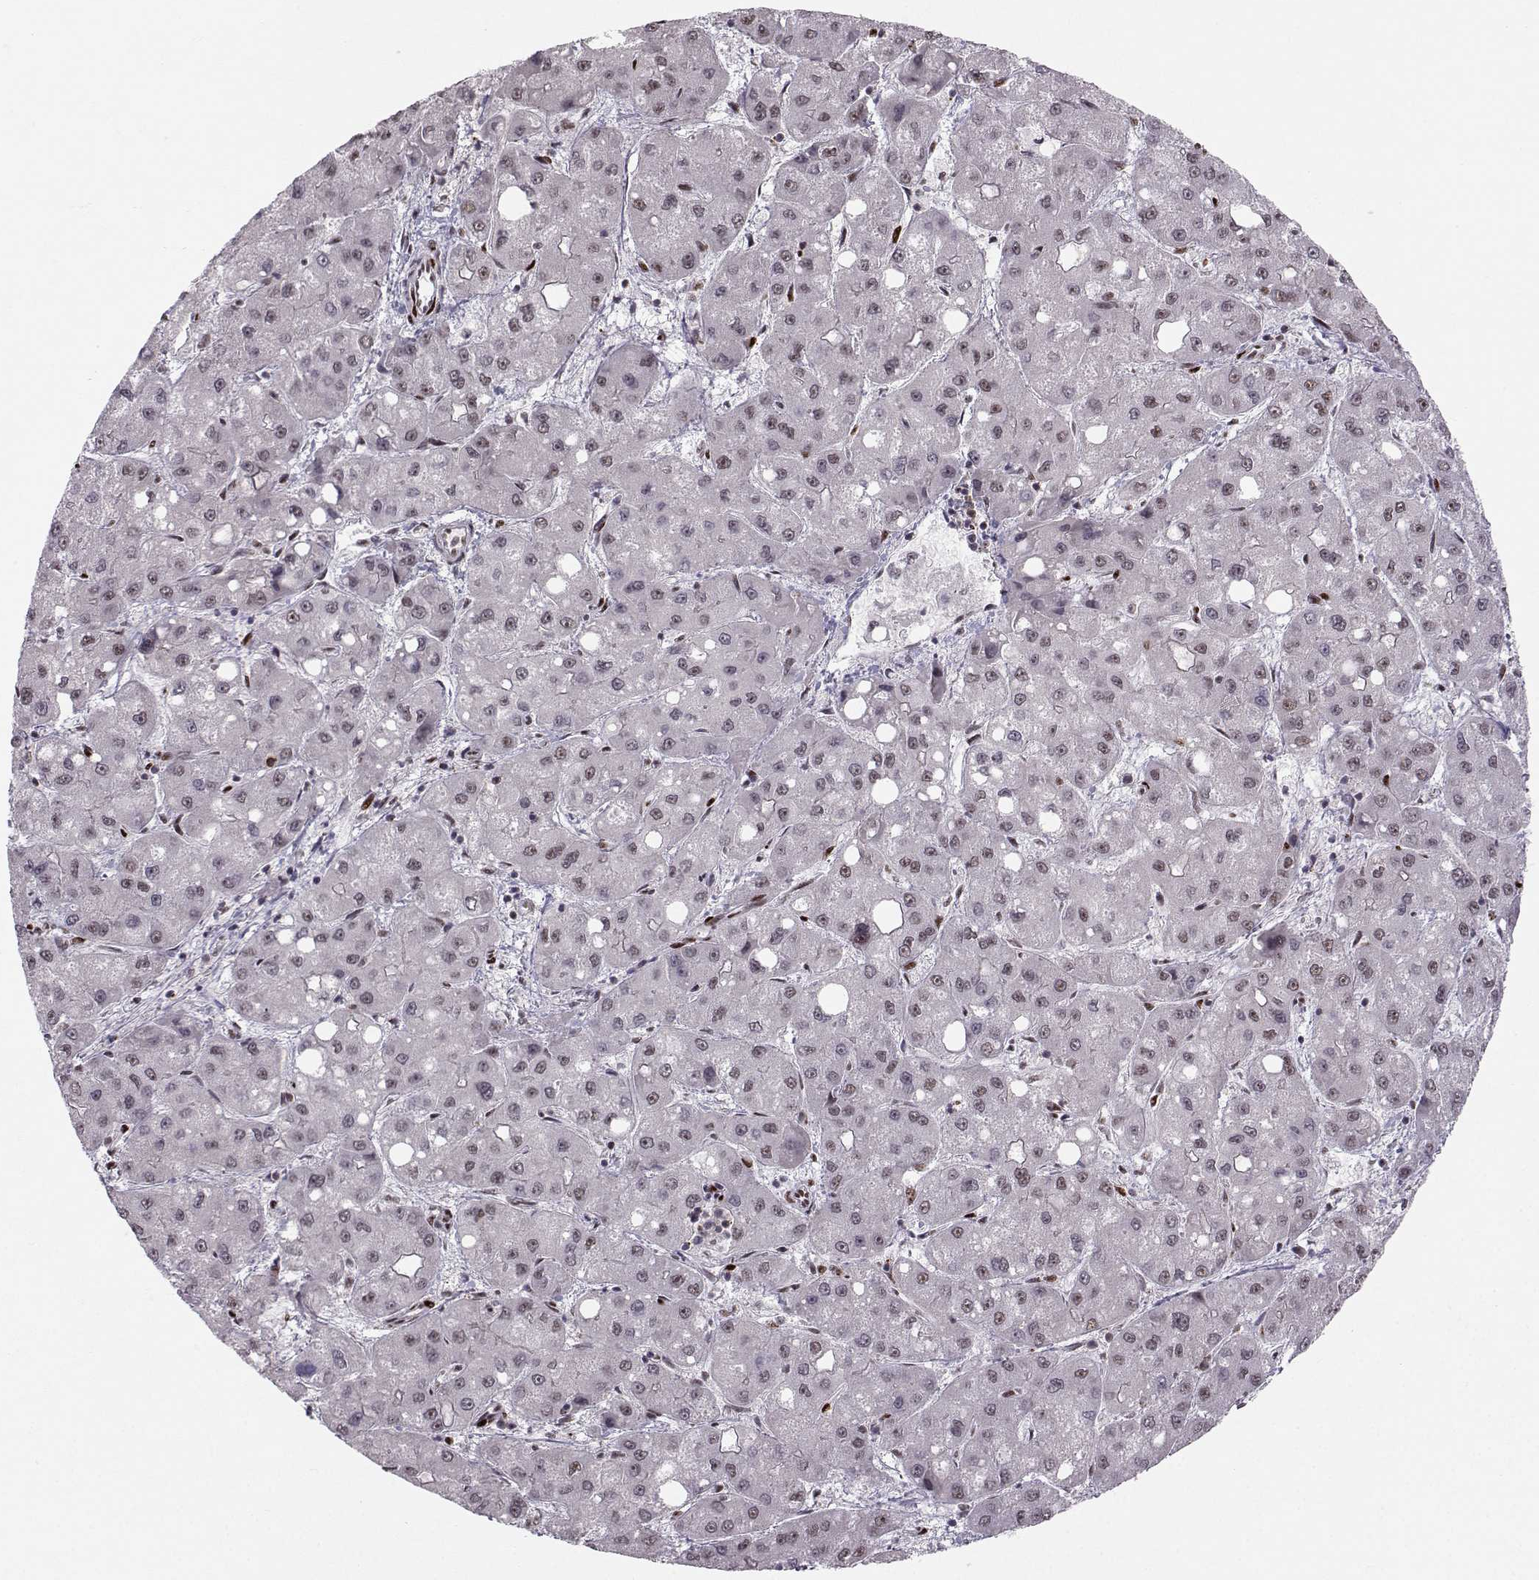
{"staining": {"intensity": "weak", "quantity": "<25%", "location": "nuclear"}, "tissue": "liver cancer", "cell_type": "Tumor cells", "image_type": "cancer", "snomed": [{"axis": "morphology", "description": "Carcinoma, Hepatocellular, NOS"}, {"axis": "topography", "description": "Liver"}], "caption": "This is an immunohistochemistry (IHC) image of human liver cancer (hepatocellular carcinoma). There is no positivity in tumor cells.", "gene": "SNAPC2", "patient": {"sex": "male", "age": 73}}